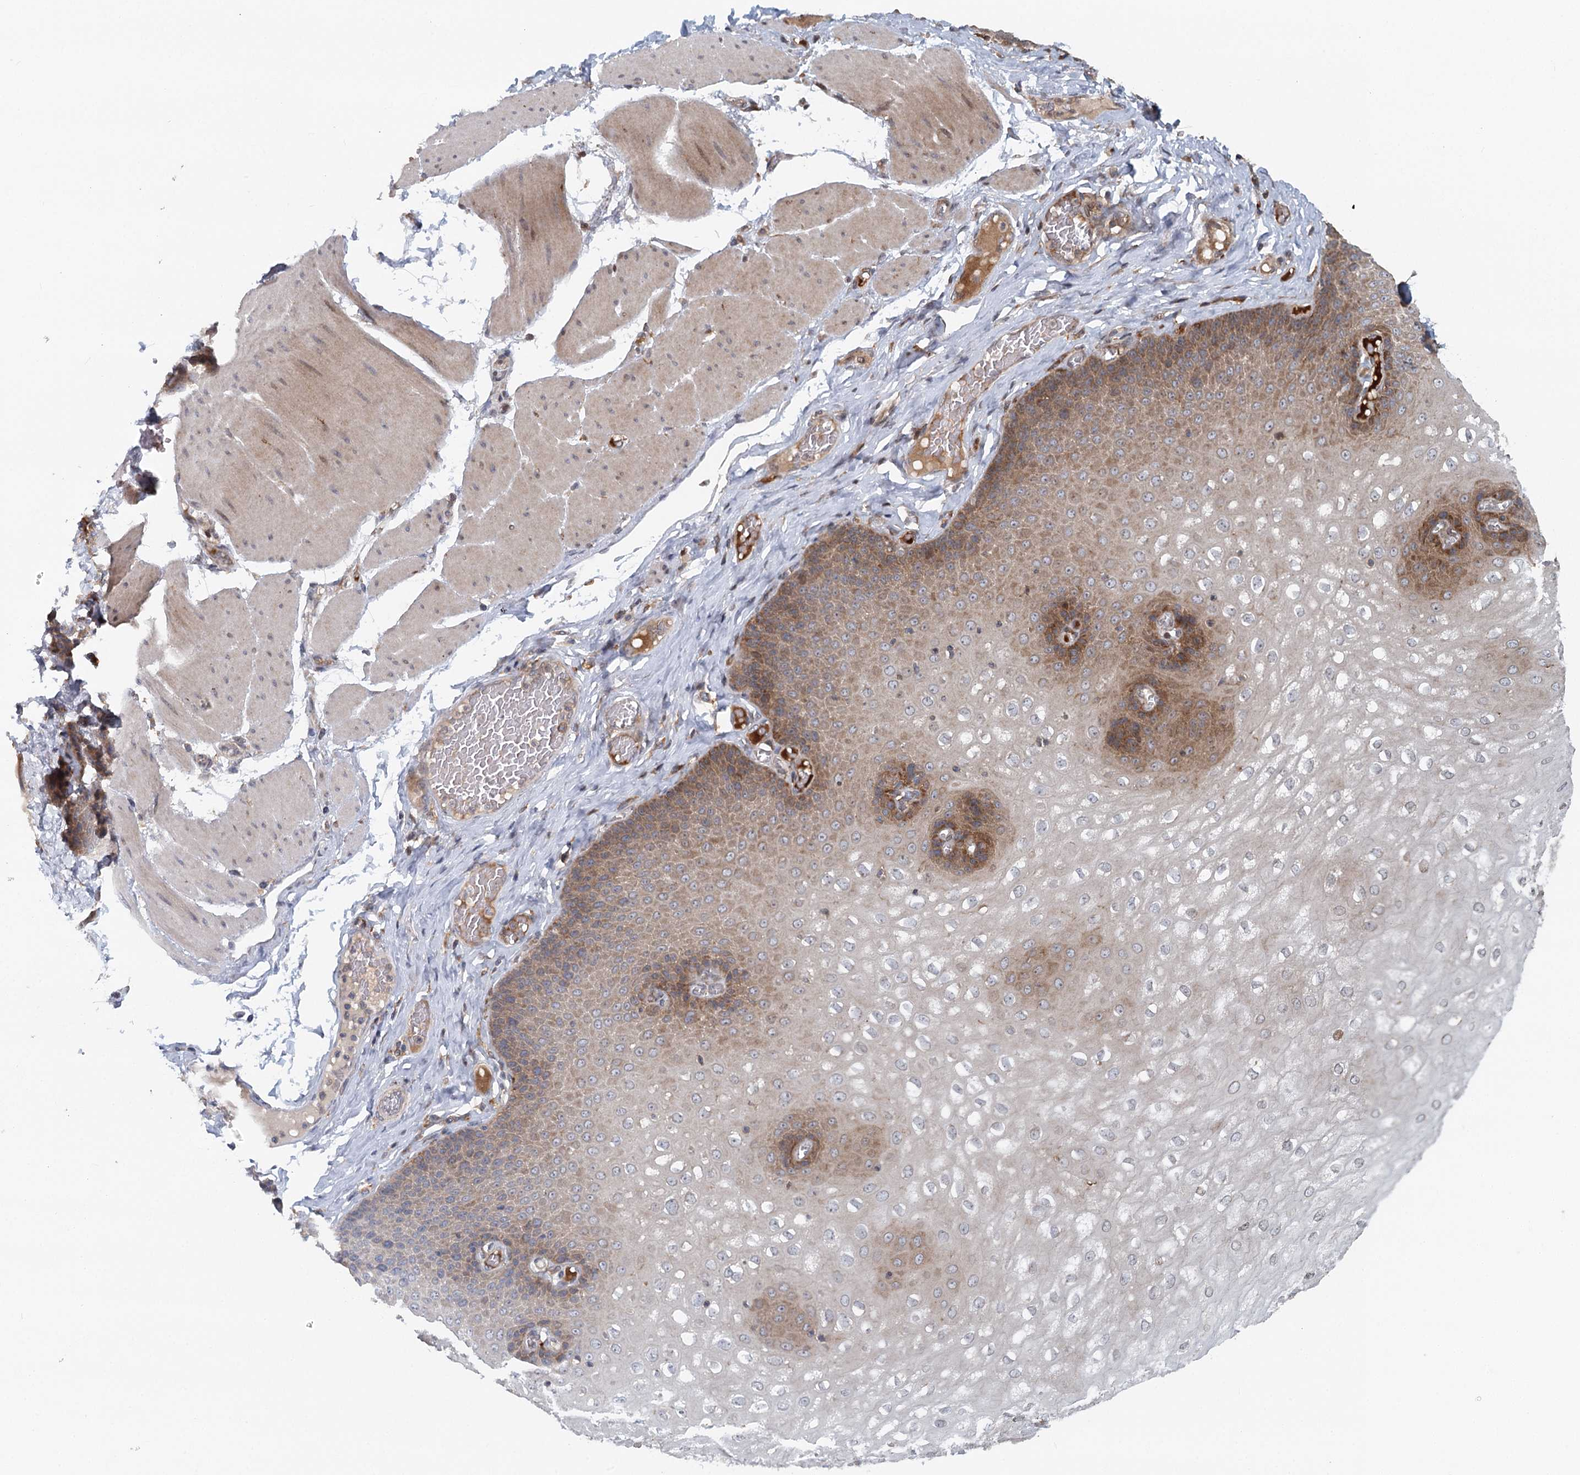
{"staining": {"intensity": "moderate", "quantity": "25%-75%", "location": "cytoplasmic/membranous"}, "tissue": "esophagus", "cell_type": "Squamous epithelial cells", "image_type": "normal", "snomed": [{"axis": "morphology", "description": "Normal tissue, NOS"}, {"axis": "topography", "description": "Esophagus"}], "caption": "High-power microscopy captured an immunohistochemistry micrograph of benign esophagus, revealing moderate cytoplasmic/membranous expression in about 25%-75% of squamous epithelial cells.", "gene": "RNF111", "patient": {"sex": "male", "age": 60}}